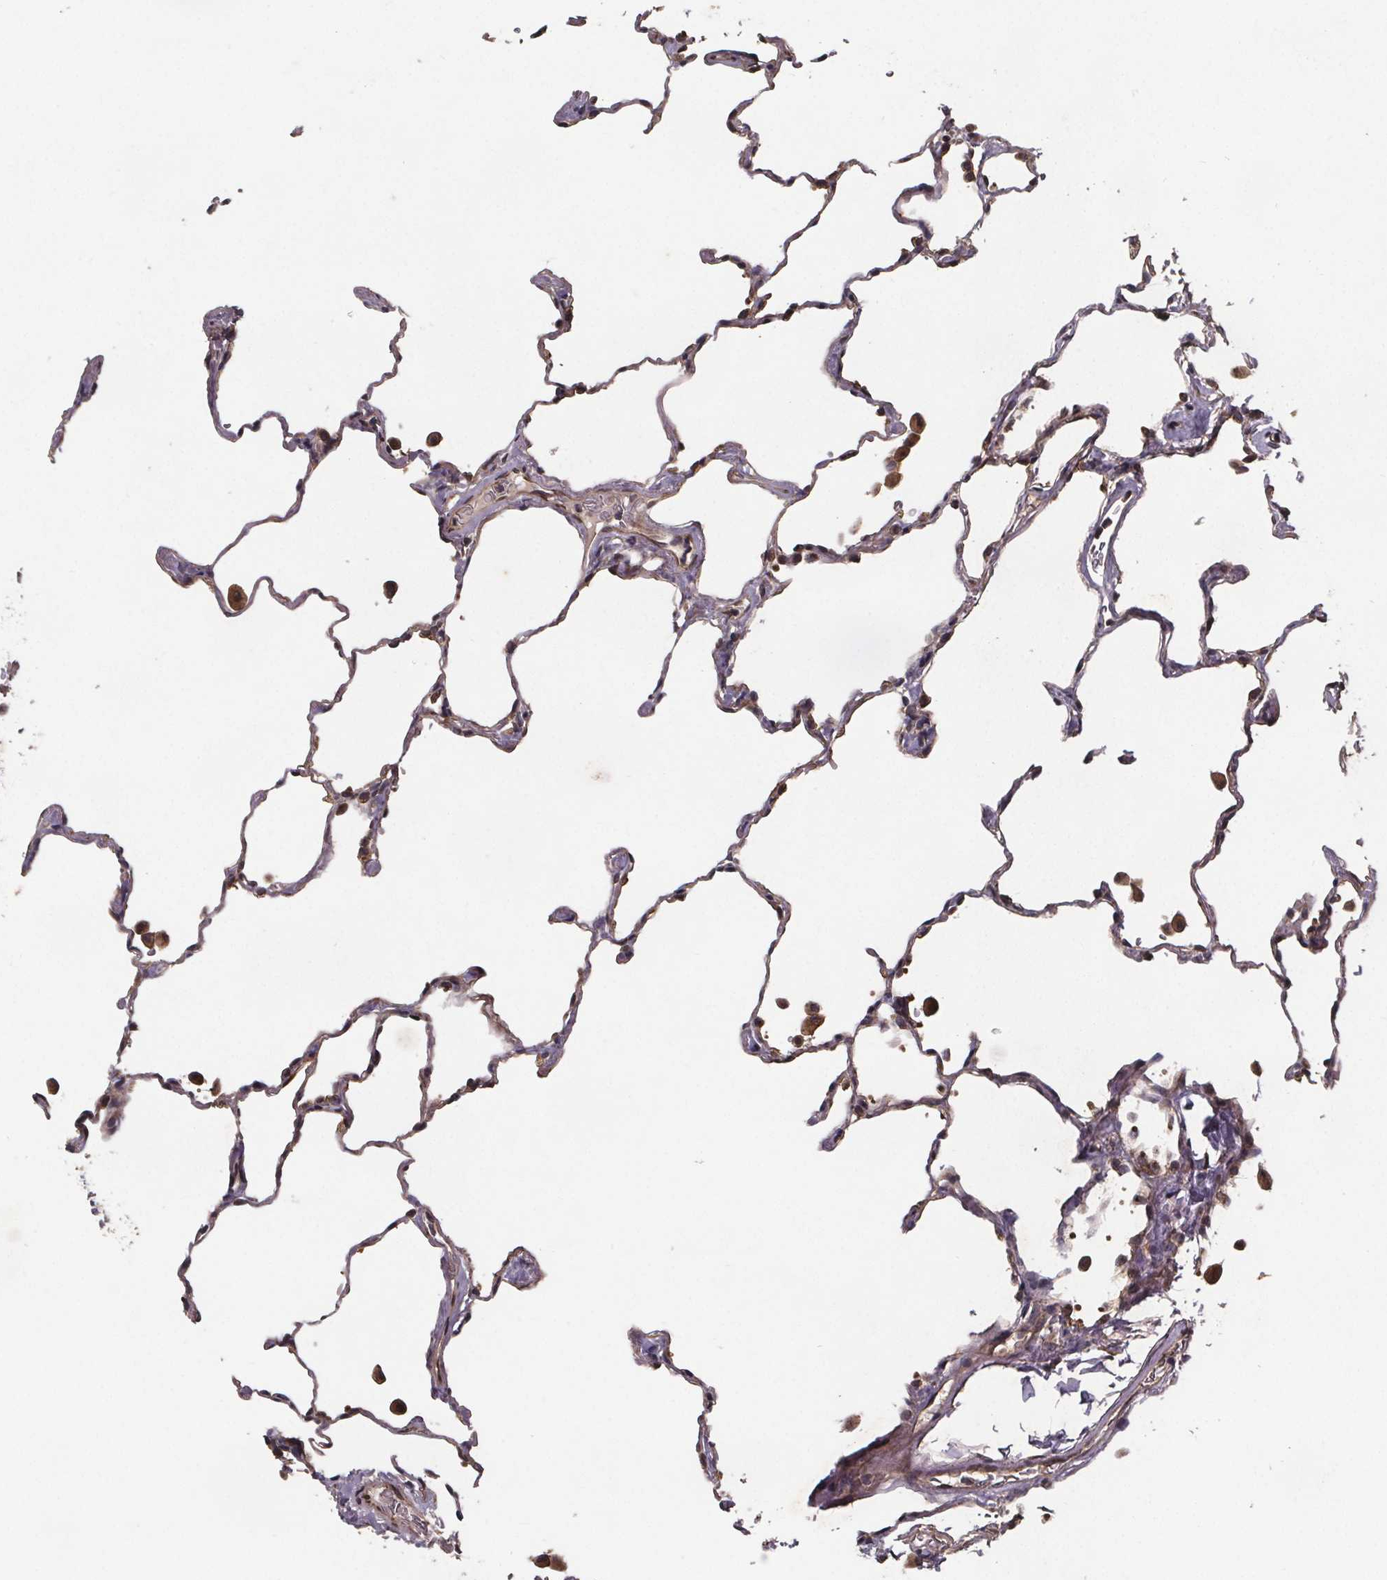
{"staining": {"intensity": "moderate", "quantity": "25%-75%", "location": "cytoplasmic/membranous,nuclear"}, "tissue": "lung", "cell_type": "Alveolar cells", "image_type": "normal", "snomed": [{"axis": "morphology", "description": "Normal tissue, NOS"}, {"axis": "topography", "description": "Lung"}], "caption": "Protein expression analysis of normal lung displays moderate cytoplasmic/membranous,nuclear staining in about 25%-75% of alveolar cells.", "gene": "PIERCE2", "patient": {"sex": "female", "age": 47}}